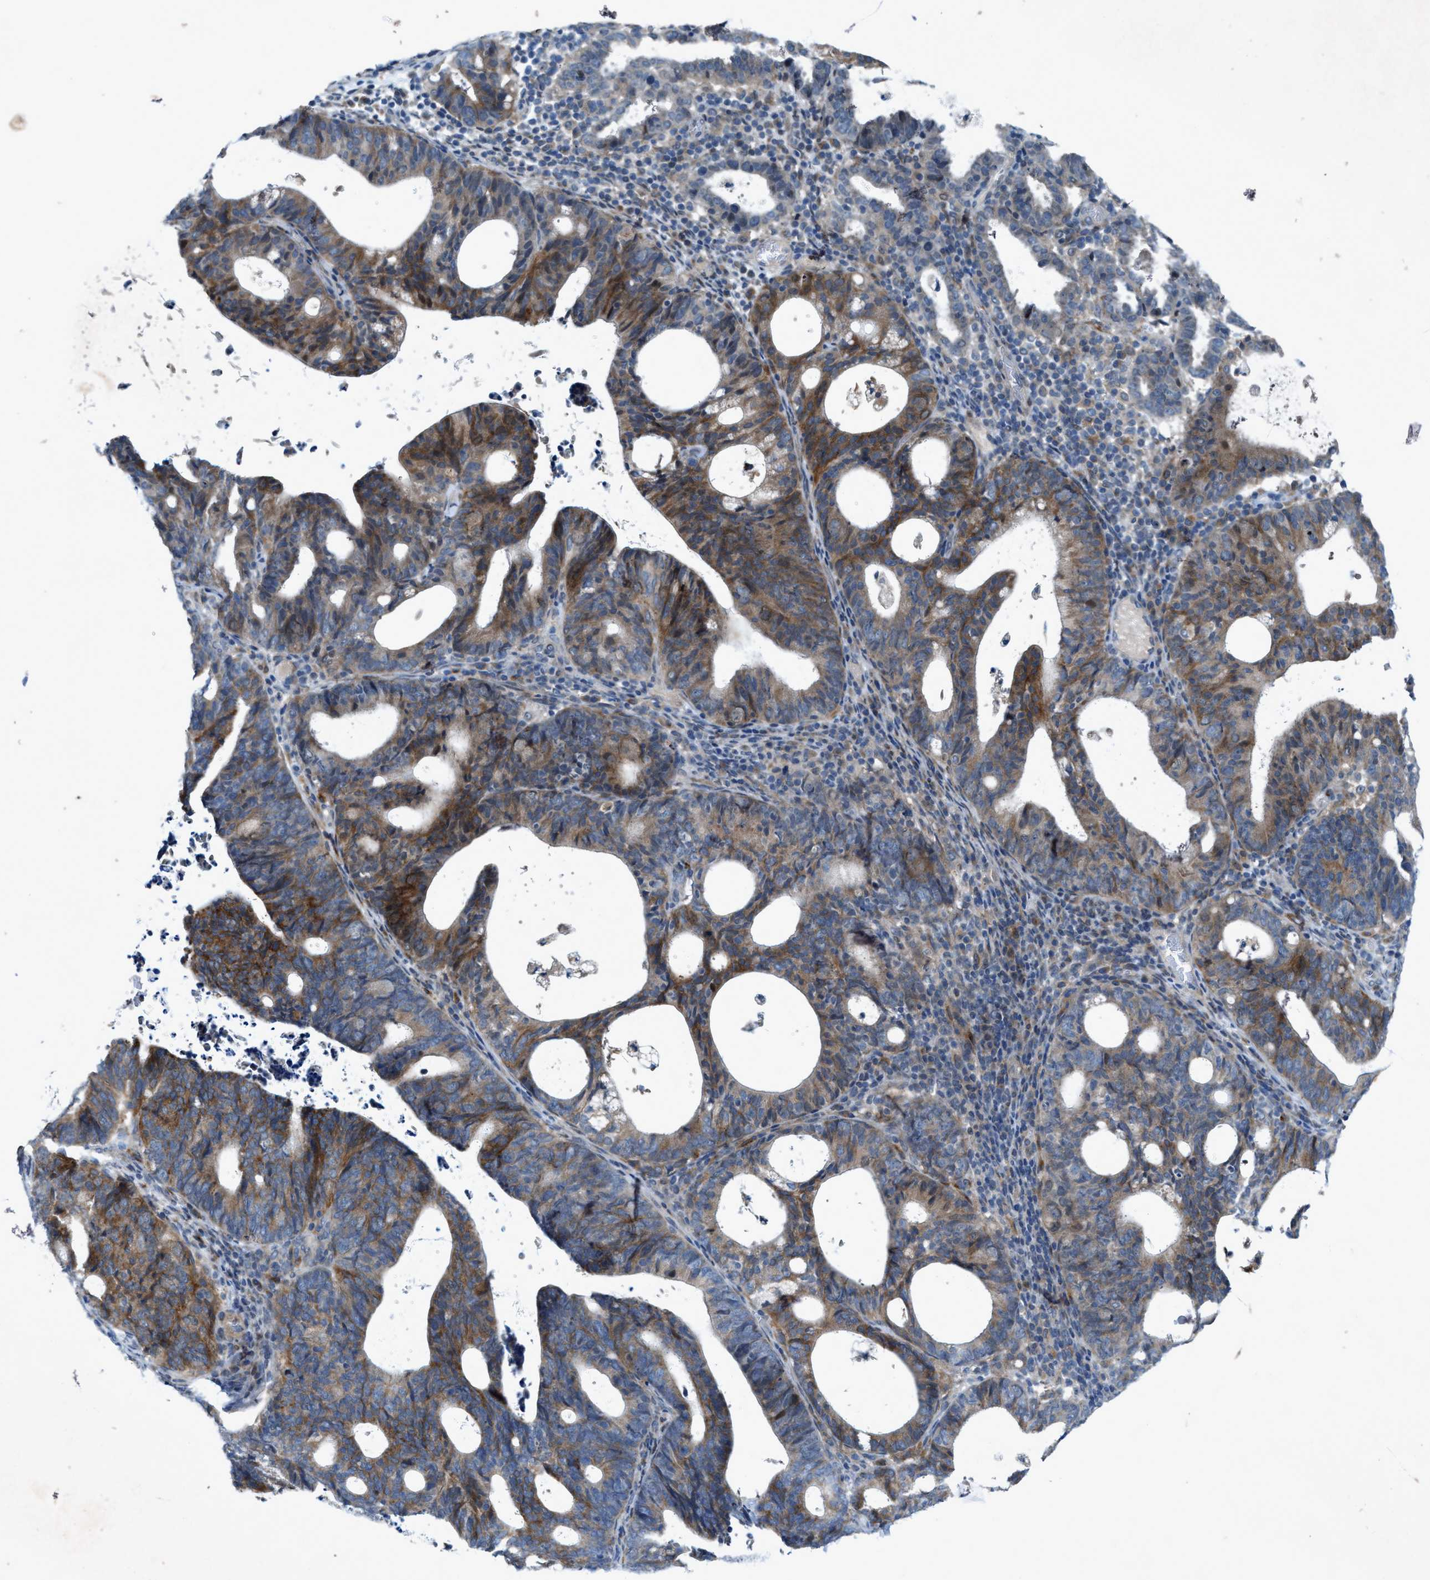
{"staining": {"intensity": "moderate", "quantity": "25%-75%", "location": "cytoplasmic/membranous"}, "tissue": "endometrial cancer", "cell_type": "Tumor cells", "image_type": "cancer", "snomed": [{"axis": "morphology", "description": "Adenocarcinoma, NOS"}, {"axis": "topography", "description": "Uterus"}], "caption": "The immunohistochemical stain shows moderate cytoplasmic/membranous expression in tumor cells of adenocarcinoma (endometrial) tissue.", "gene": "URGCP", "patient": {"sex": "female", "age": 83}}